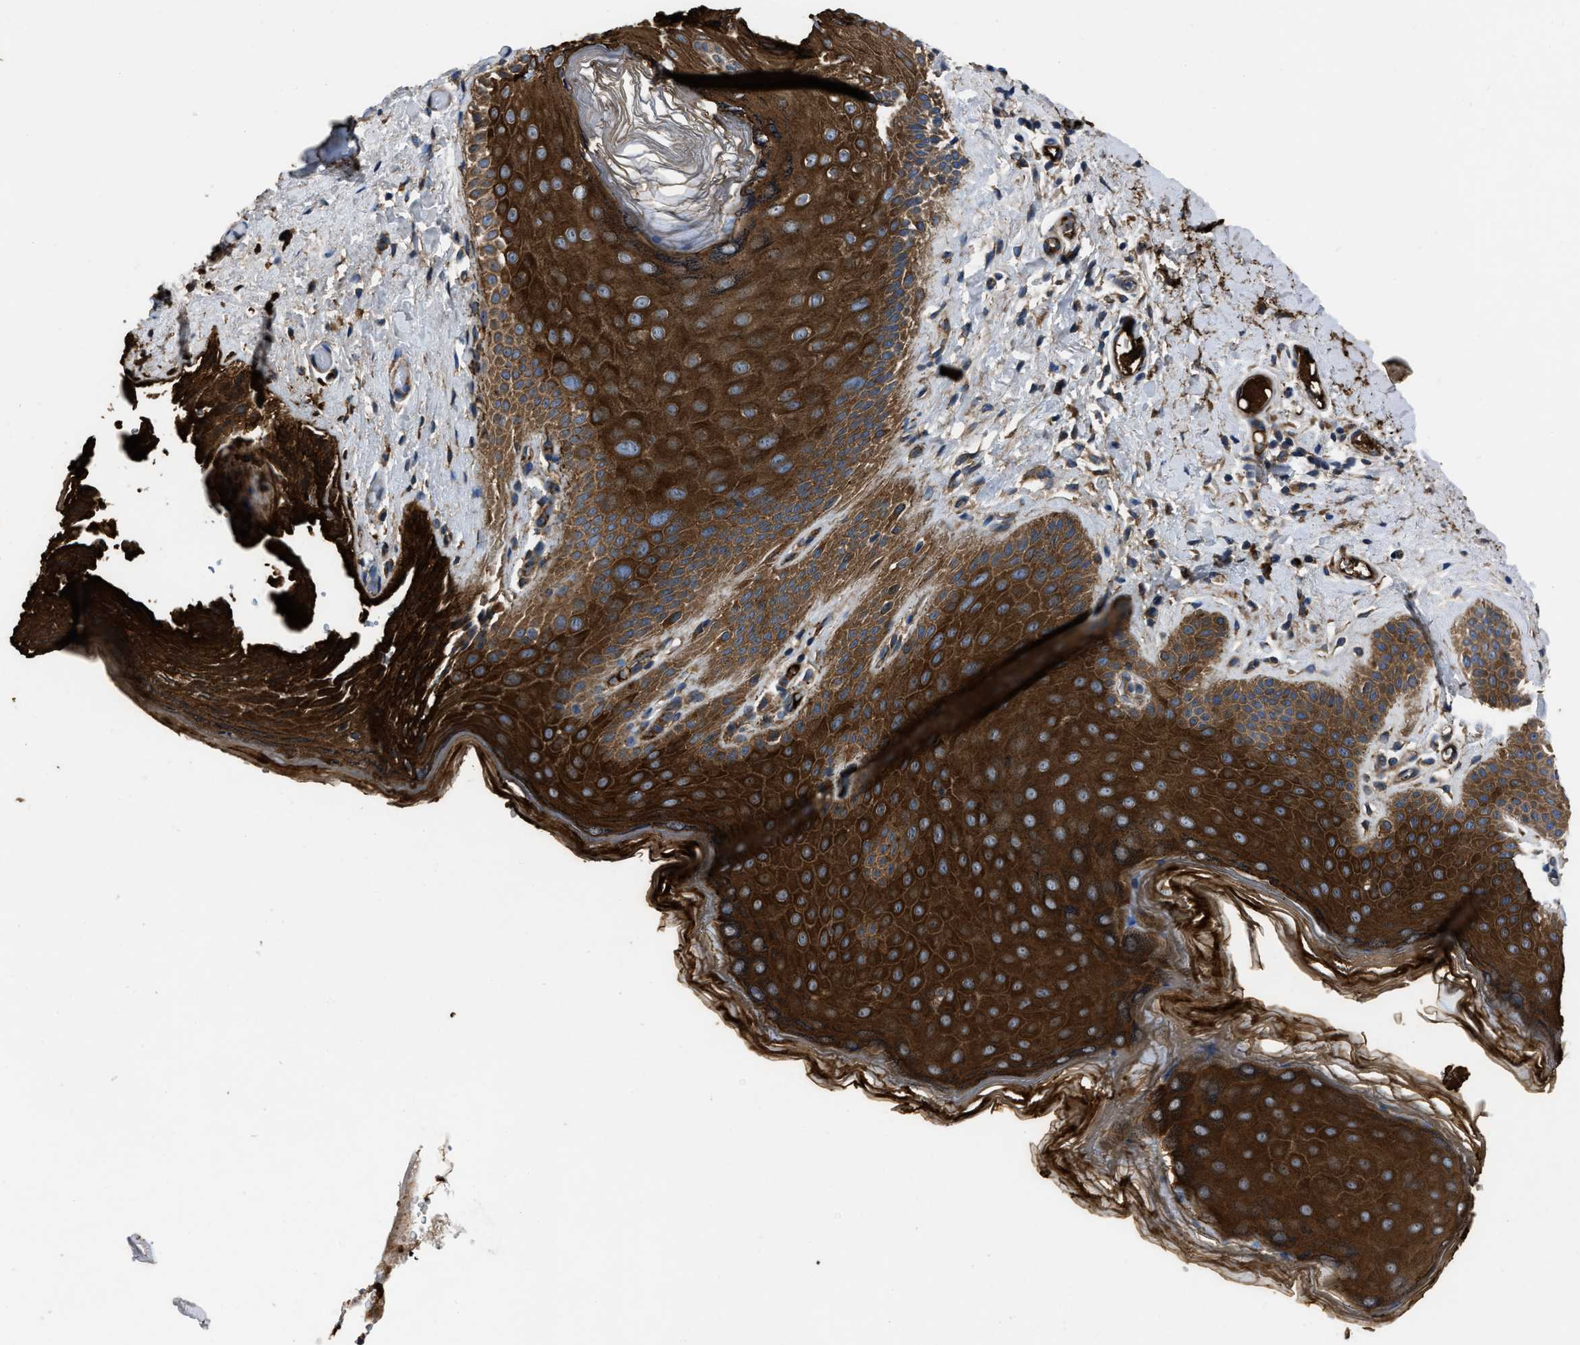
{"staining": {"intensity": "strong", "quantity": ">75%", "location": "cytoplasmic/membranous"}, "tissue": "skin", "cell_type": "Epidermal cells", "image_type": "normal", "snomed": [{"axis": "morphology", "description": "Normal tissue, NOS"}, {"axis": "topography", "description": "Anal"}], "caption": "High-power microscopy captured an IHC photomicrograph of normal skin, revealing strong cytoplasmic/membranous expression in approximately >75% of epidermal cells. The protein is shown in brown color, while the nuclei are stained blue.", "gene": "ERC1", "patient": {"sex": "male", "age": 44}}